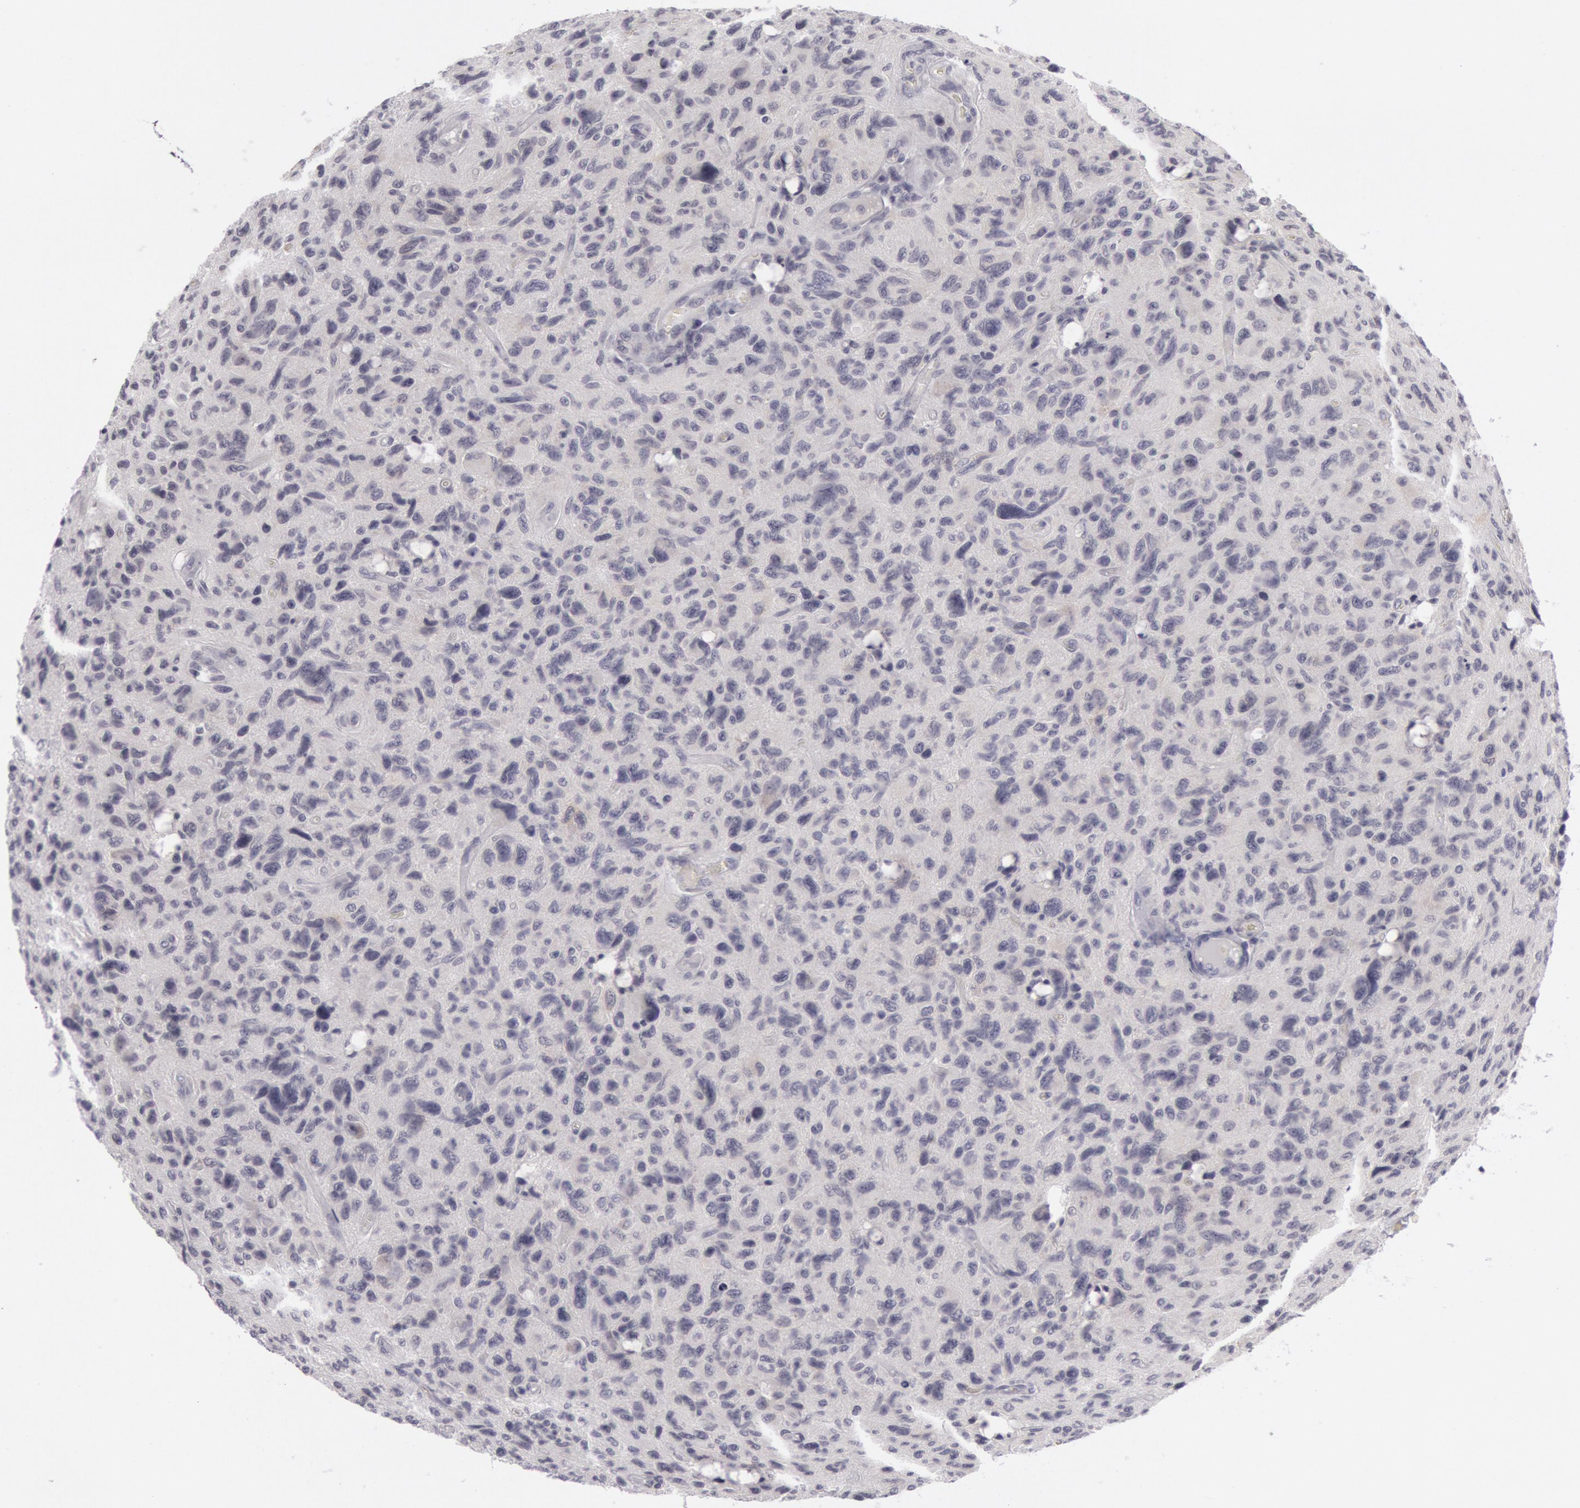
{"staining": {"intensity": "negative", "quantity": "none", "location": "none"}, "tissue": "glioma", "cell_type": "Tumor cells", "image_type": "cancer", "snomed": [{"axis": "morphology", "description": "Glioma, malignant, High grade"}, {"axis": "topography", "description": "Brain"}], "caption": "IHC micrograph of neoplastic tissue: high-grade glioma (malignant) stained with DAB reveals no significant protein staining in tumor cells.", "gene": "KRT16", "patient": {"sex": "female", "age": 60}}